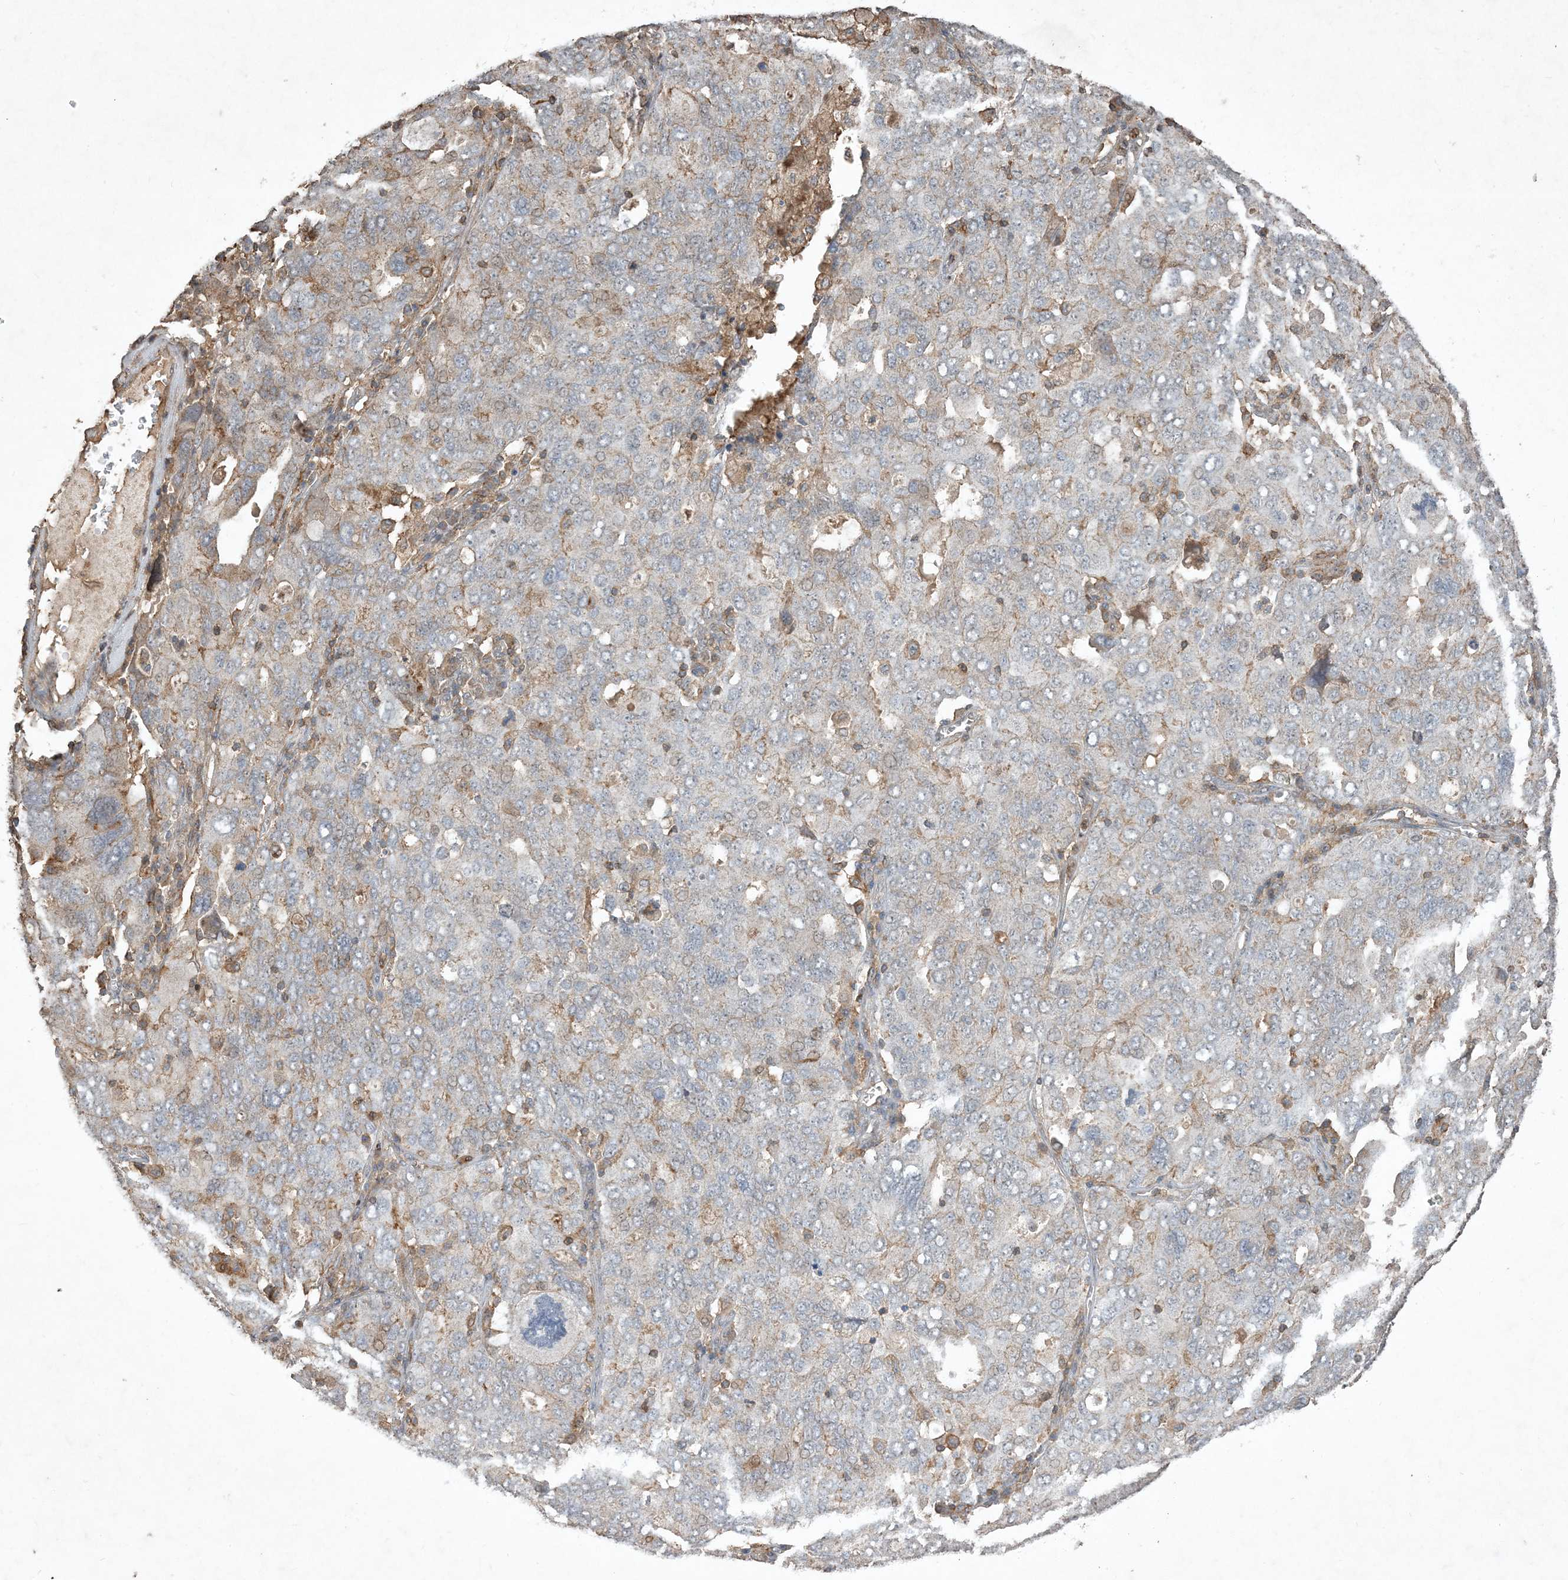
{"staining": {"intensity": "weak", "quantity": "<25%", "location": "cytoplasmic/membranous"}, "tissue": "ovarian cancer", "cell_type": "Tumor cells", "image_type": "cancer", "snomed": [{"axis": "morphology", "description": "Carcinoma, endometroid"}, {"axis": "topography", "description": "Ovary"}], "caption": "Photomicrograph shows no protein positivity in tumor cells of ovarian endometroid carcinoma tissue. (DAB immunohistochemistry visualized using brightfield microscopy, high magnification).", "gene": "PRRT3", "patient": {"sex": "female", "age": 62}}